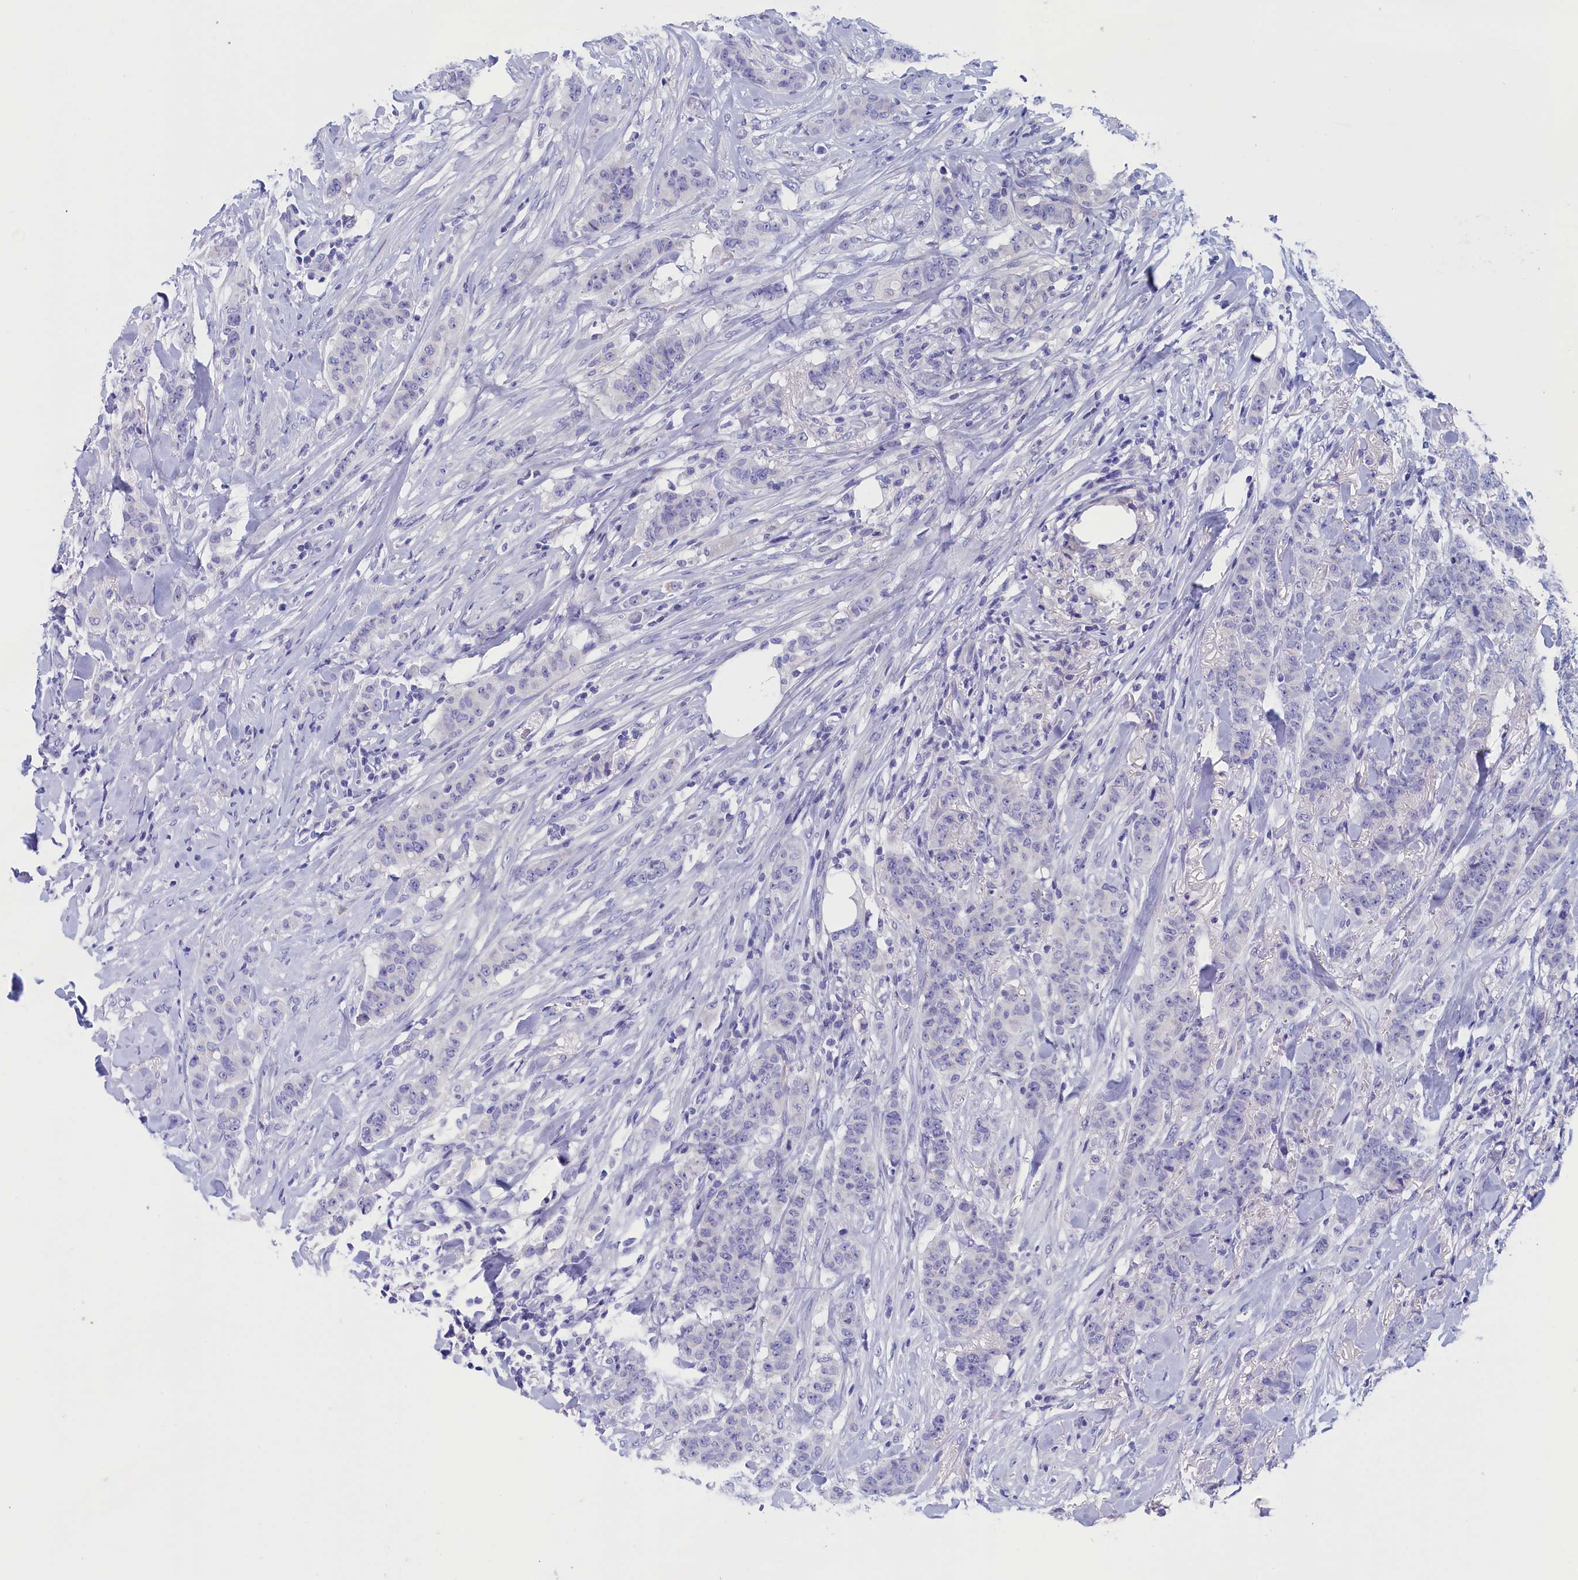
{"staining": {"intensity": "negative", "quantity": "none", "location": "none"}, "tissue": "breast cancer", "cell_type": "Tumor cells", "image_type": "cancer", "snomed": [{"axis": "morphology", "description": "Duct carcinoma"}, {"axis": "topography", "description": "Breast"}], "caption": "IHC photomicrograph of breast intraductal carcinoma stained for a protein (brown), which displays no staining in tumor cells. Nuclei are stained in blue.", "gene": "ANKRD2", "patient": {"sex": "female", "age": 40}}